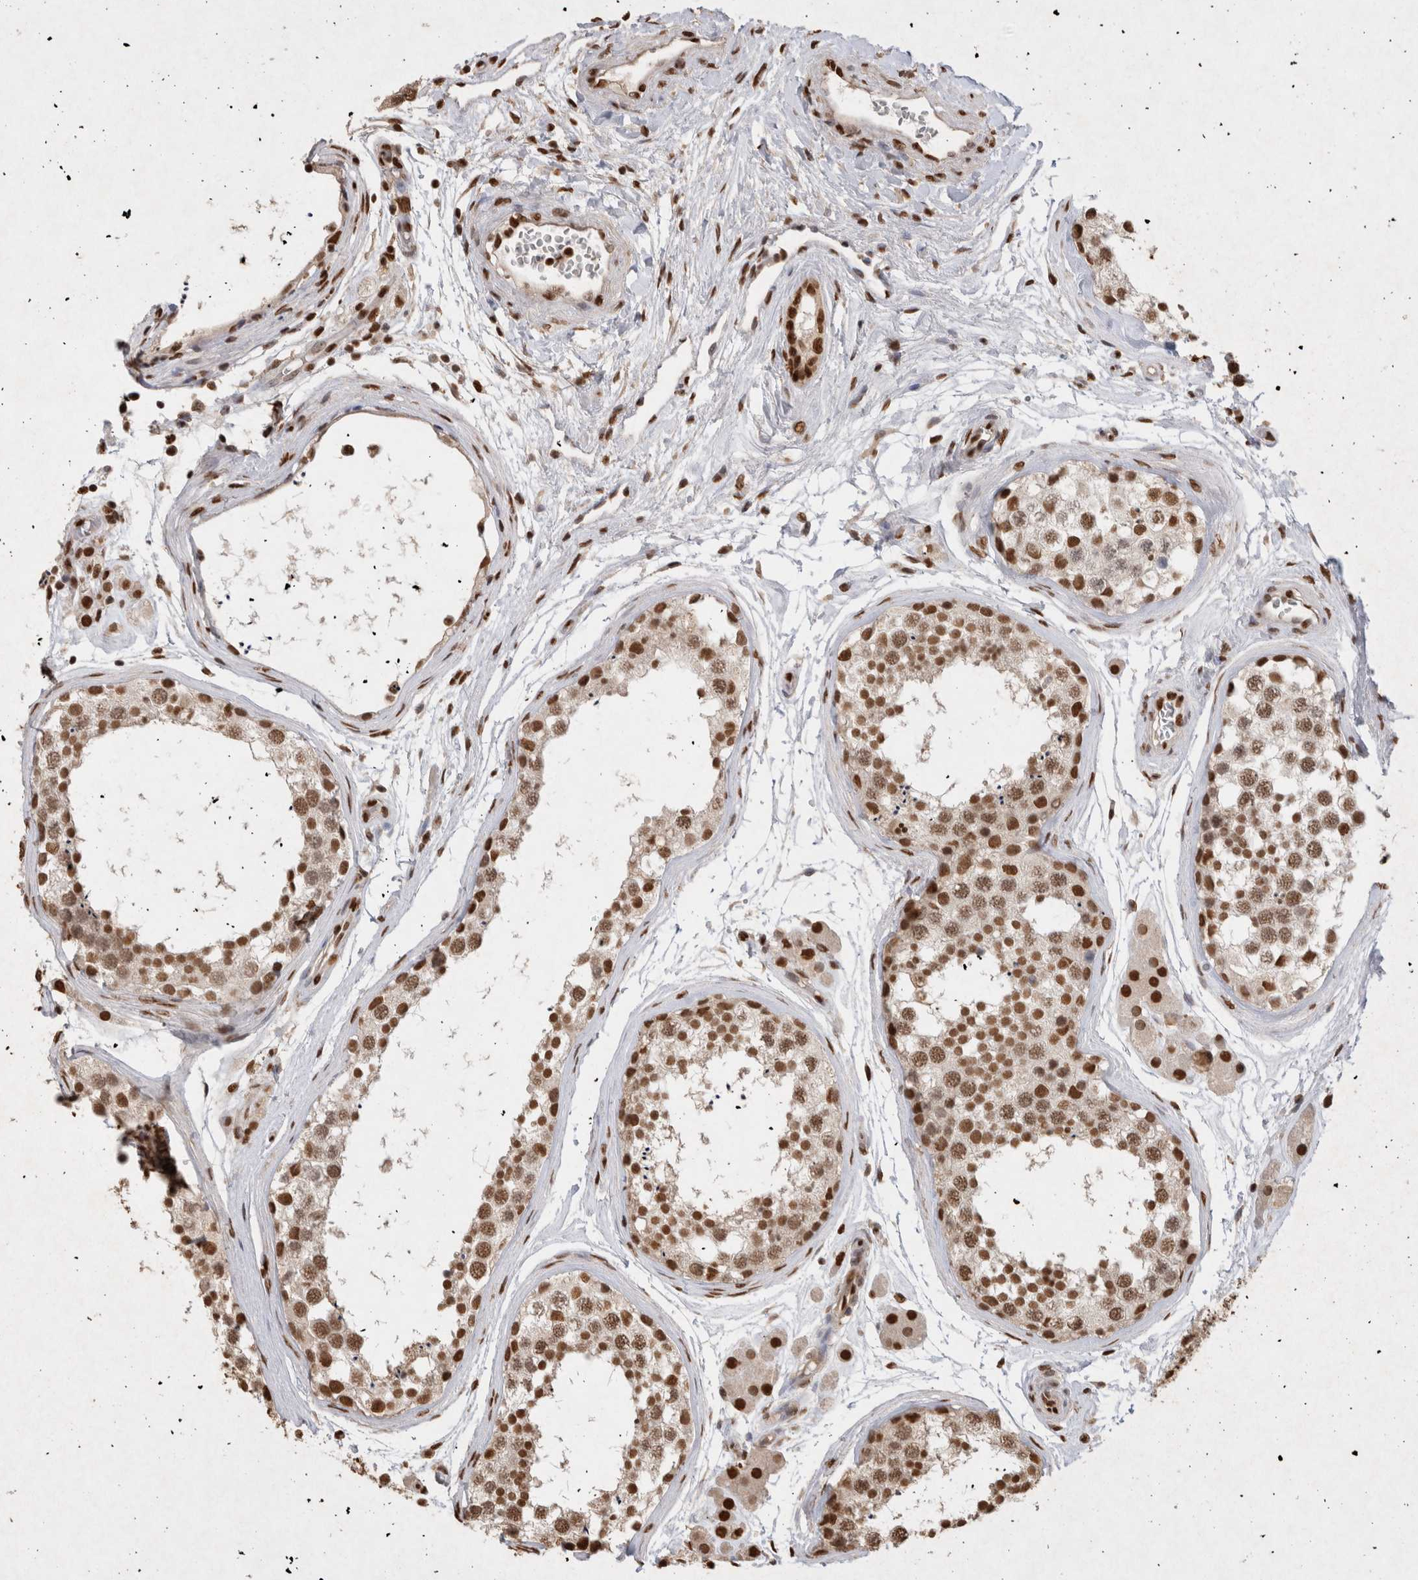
{"staining": {"intensity": "strong", "quantity": ">75%", "location": "nuclear"}, "tissue": "testis", "cell_type": "Cells in seminiferous ducts", "image_type": "normal", "snomed": [{"axis": "morphology", "description": "Normal tissue, NOS"}, {"axis": "topography", "description": "Testis"}], "caption": "Immunohistochemistry photomicrograph of benign human testis stained for a protein (brown), which demonstrates high levels of strong nuclear positivity in approximately >75% of cells in seminiferous ducts.", "gene": "HDGF", "patient": {"sex": "male", "age": 56}}